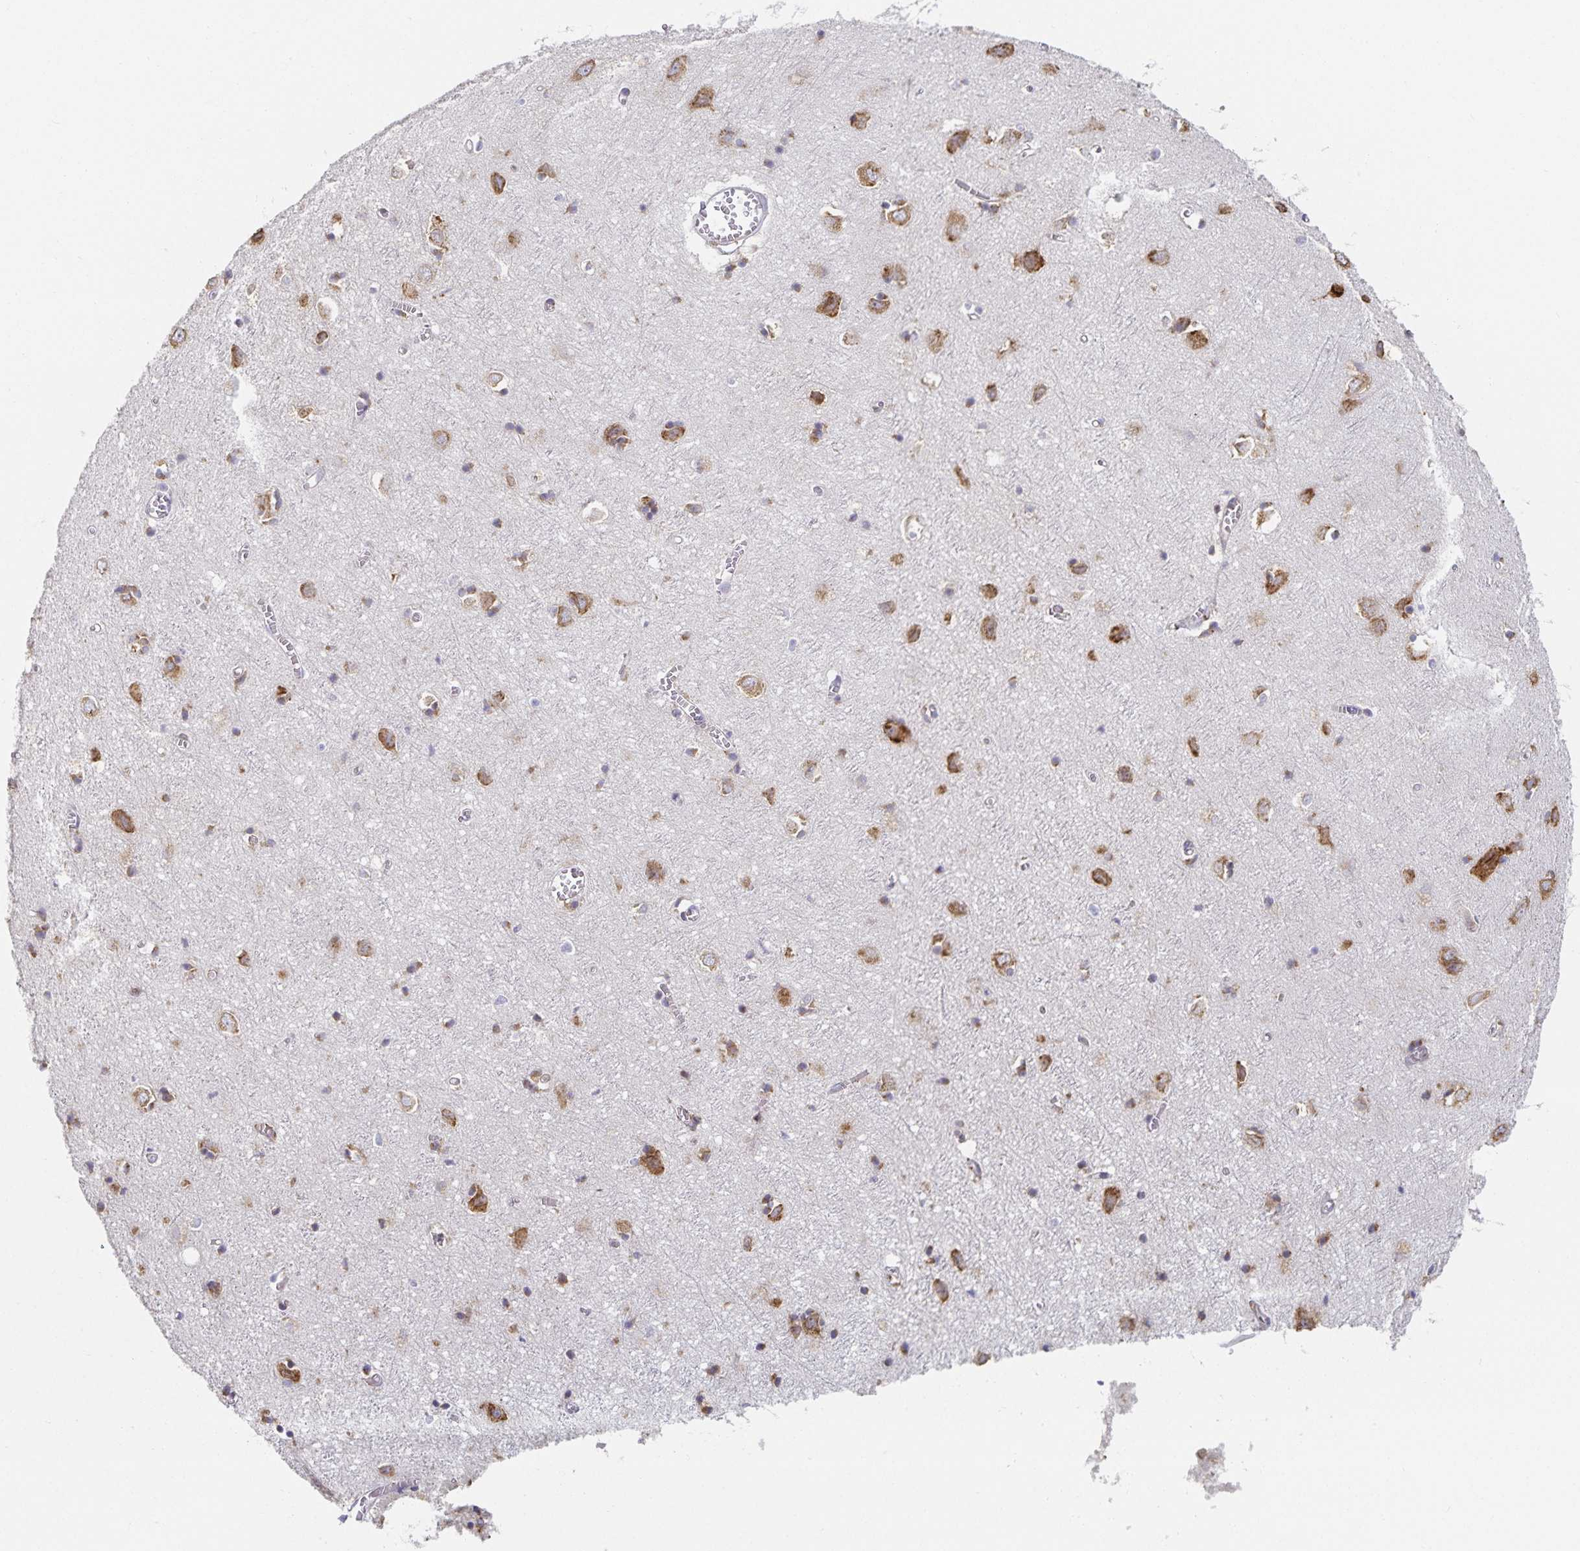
{"staining": {"intensity": "moderate", "quantity": "<25%", "location": "cytoplasmic/membranous"}, "tissue": "cerebral cortex", "cell_type": "Endothelial cells", "image_type": "normal", "snomed": [{"axis": "morphology", "description": "Normal tissue, NOS"}, {"axis": "topography", "description": "Cerebral cortex"}], "caption": "Cerebral cortex stained for a protein (brown) reveals moderate cytoplasmic/membranous positive expression in approximately <25% of endothelial cells.", "gene": "NOMO1", "patient": {"sex": "male", "age": 70}}